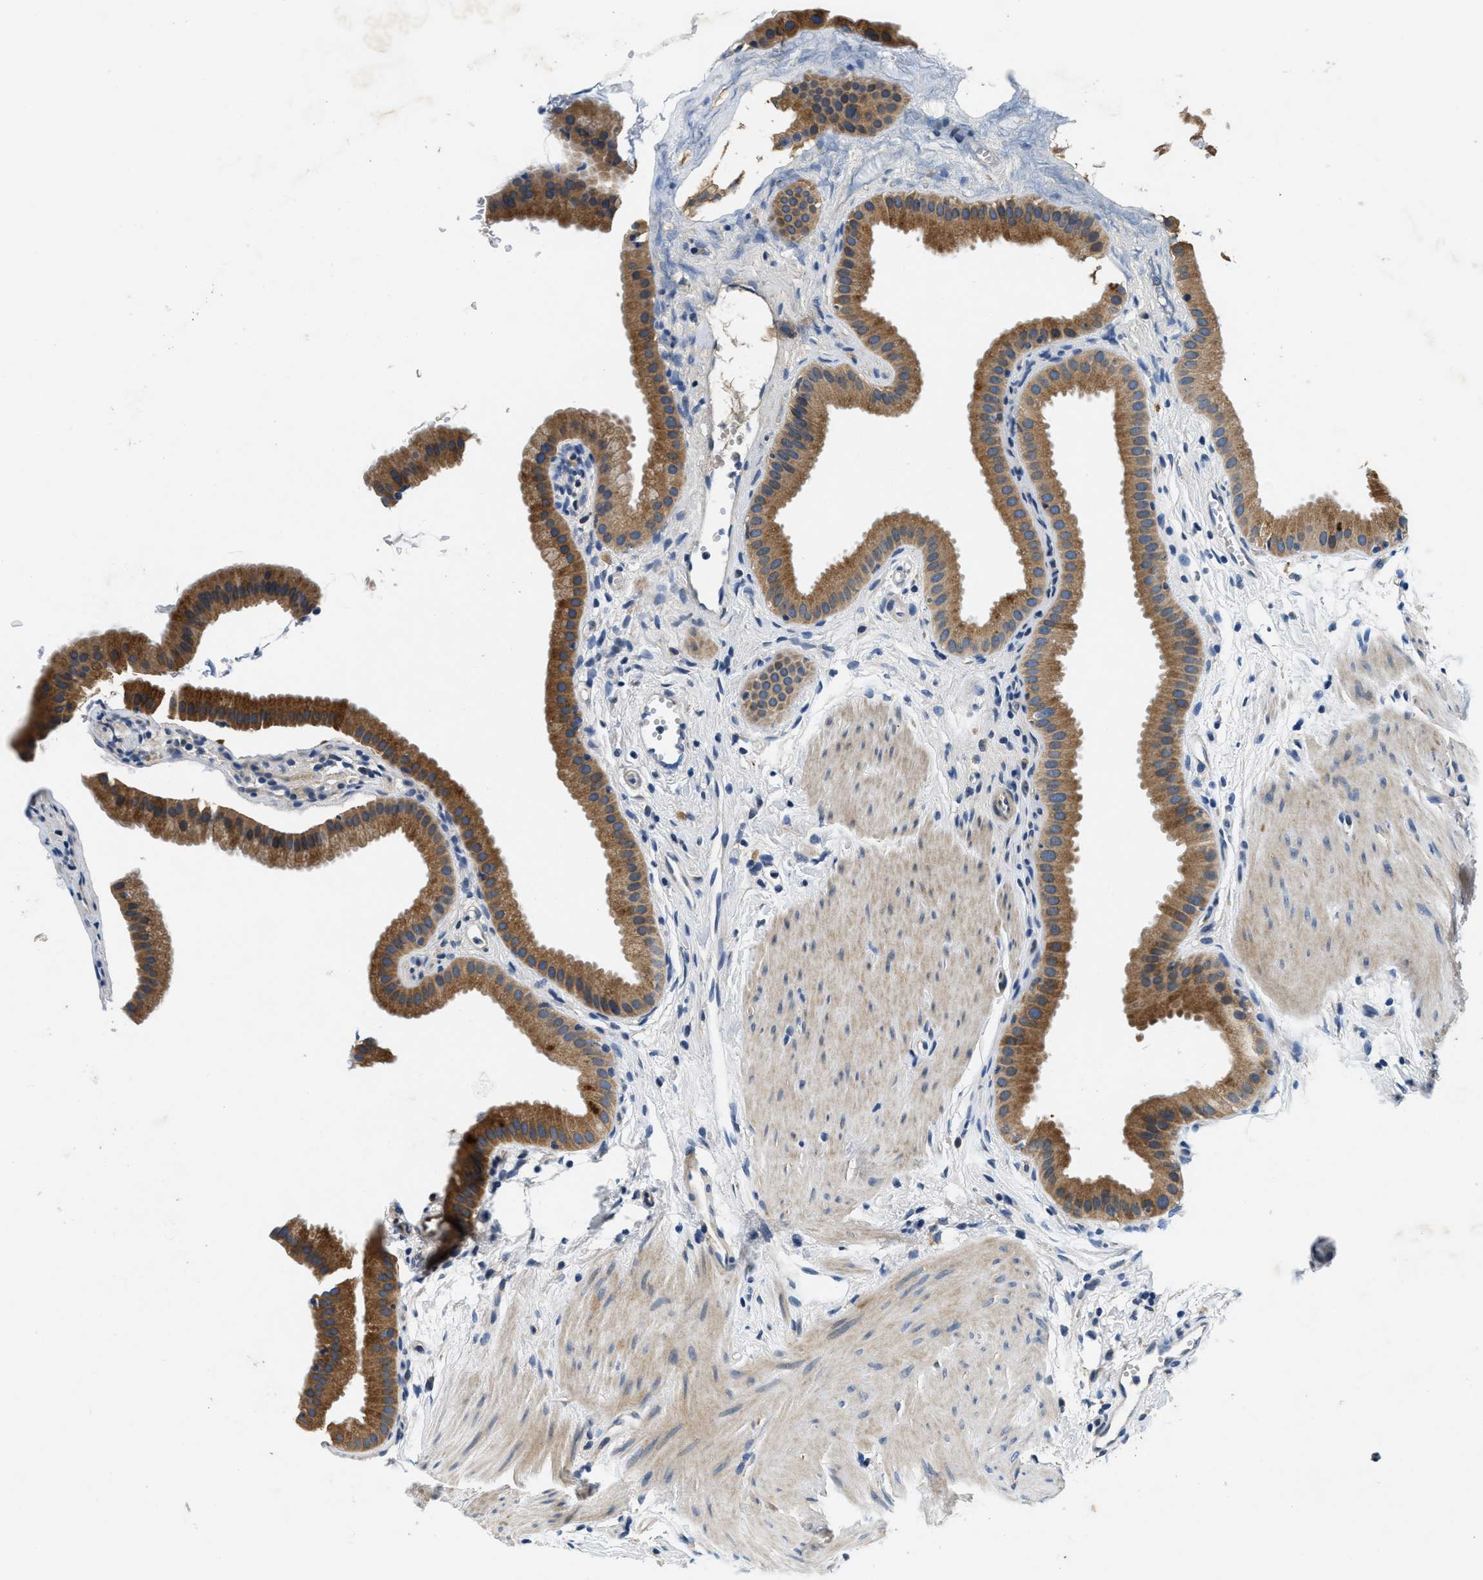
{"staining": {"intensity": "moderate", "quantity": ">75%", "location": "cytoplasmic/membranous"}, "tissue": "gallbladder", "cell_type": "Glandular cells", "image_type": "normal", "snomed": [{"axis": "morphology", "description": "Normal tissue, NOS"}, {"axis": "topography", "description": "Gallbladder"}], "caption": "Immunohistochemical staining of unremarkable human gallbladder displays >75% levels of moderate cytoplasmic/membranous protein positivity in approximately >75% of glandular cells.", "gene": "ALDH3A2", "patient": {"sex": "female", "age": 64}}